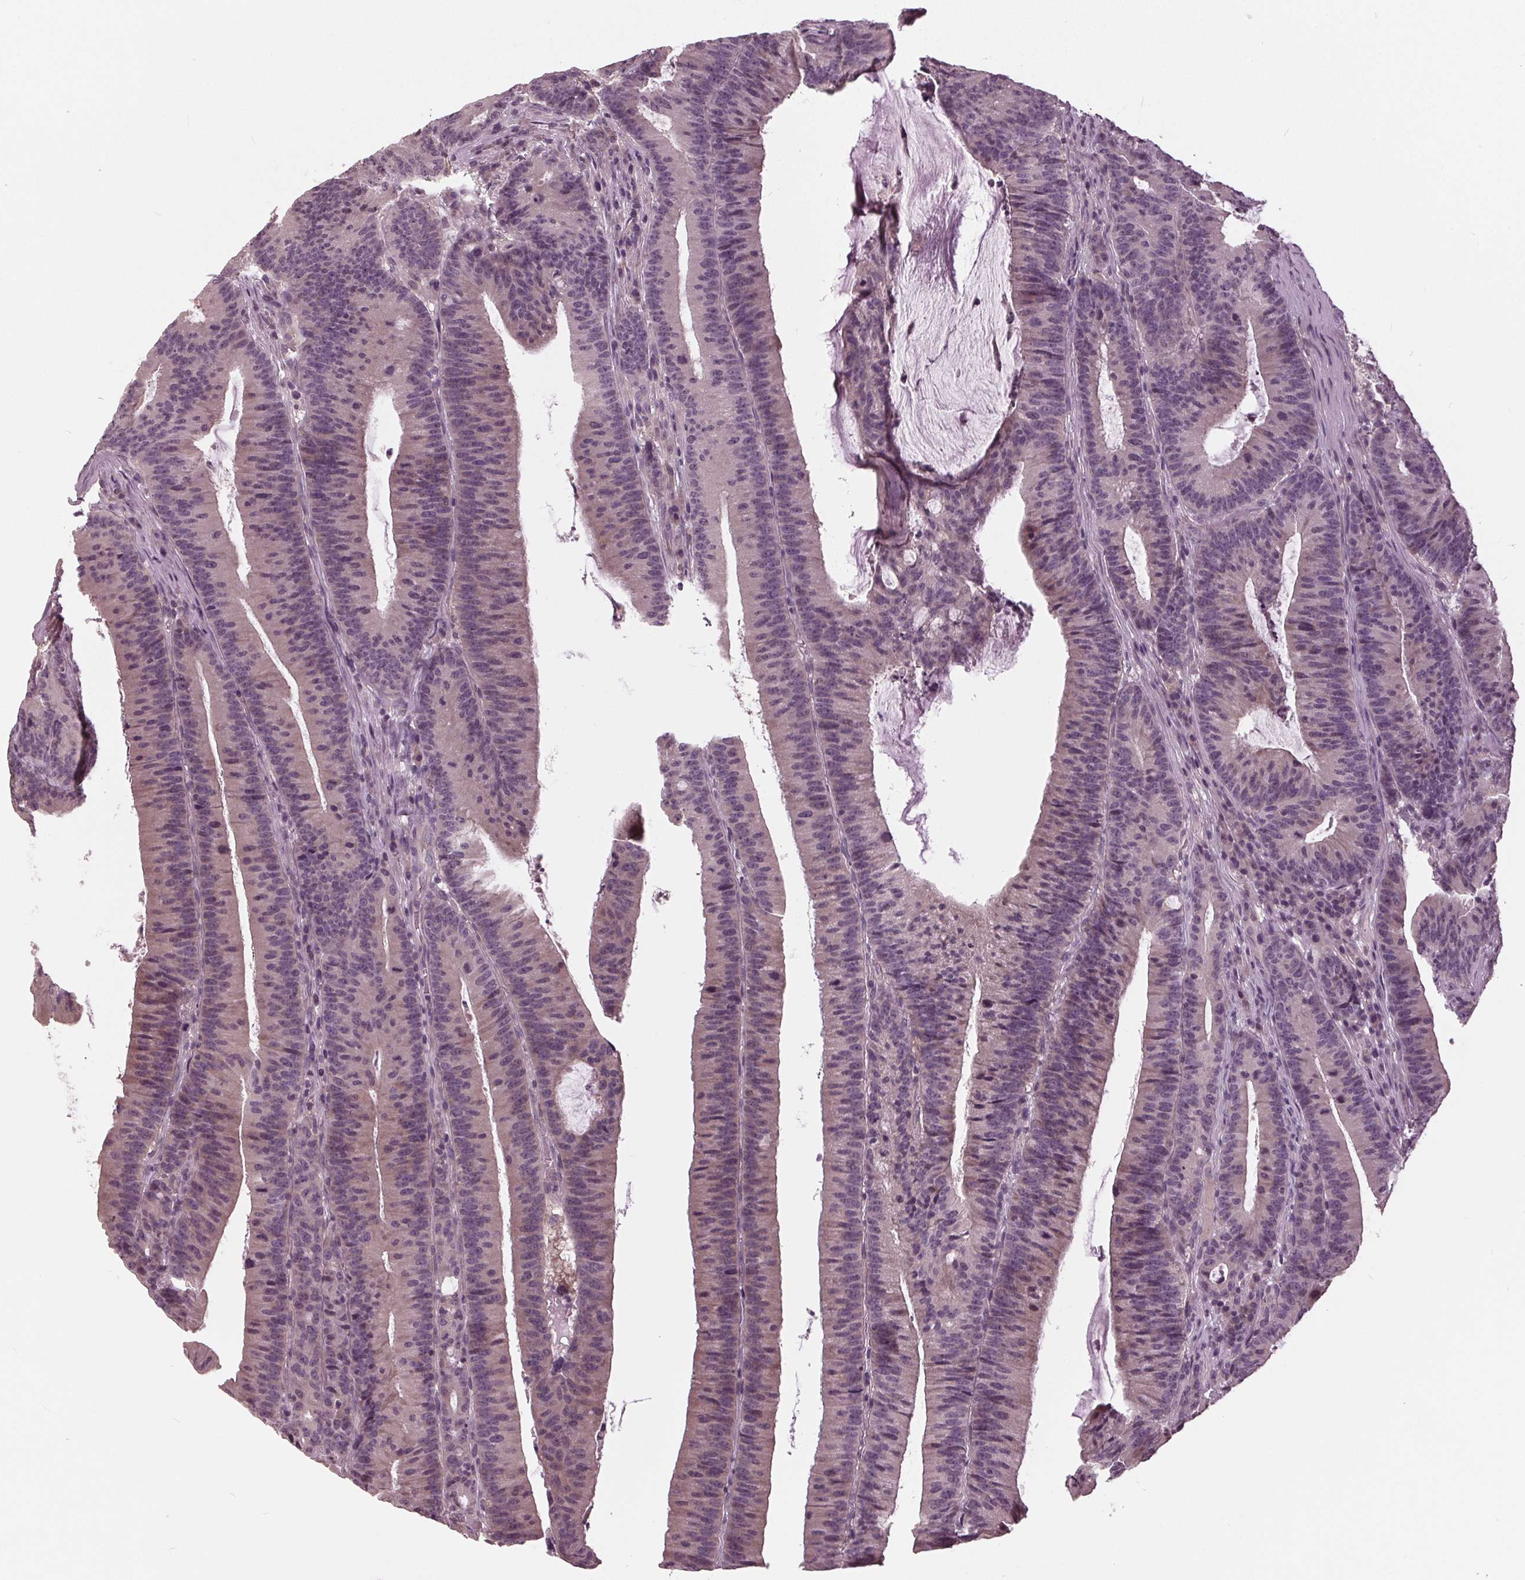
{"staining": {"intensity": "negative", "quantity": "none", "location": "none"}, "tissue": "colorectal cancer", "cell_type": "Tumor cells", "image_type": "cancer", "snomed": [{"axis": "morphology", "description": "Adenocarcinoma, NOS"}, {"axis": "topography", "description": "Colon"}], "caption": "Tumor cells show no significant positivity in colorectal cancer. Nuclei are stained in blue.", "gene": "SIGLEC6", "patient": {"sex": "female", "age": 78}}